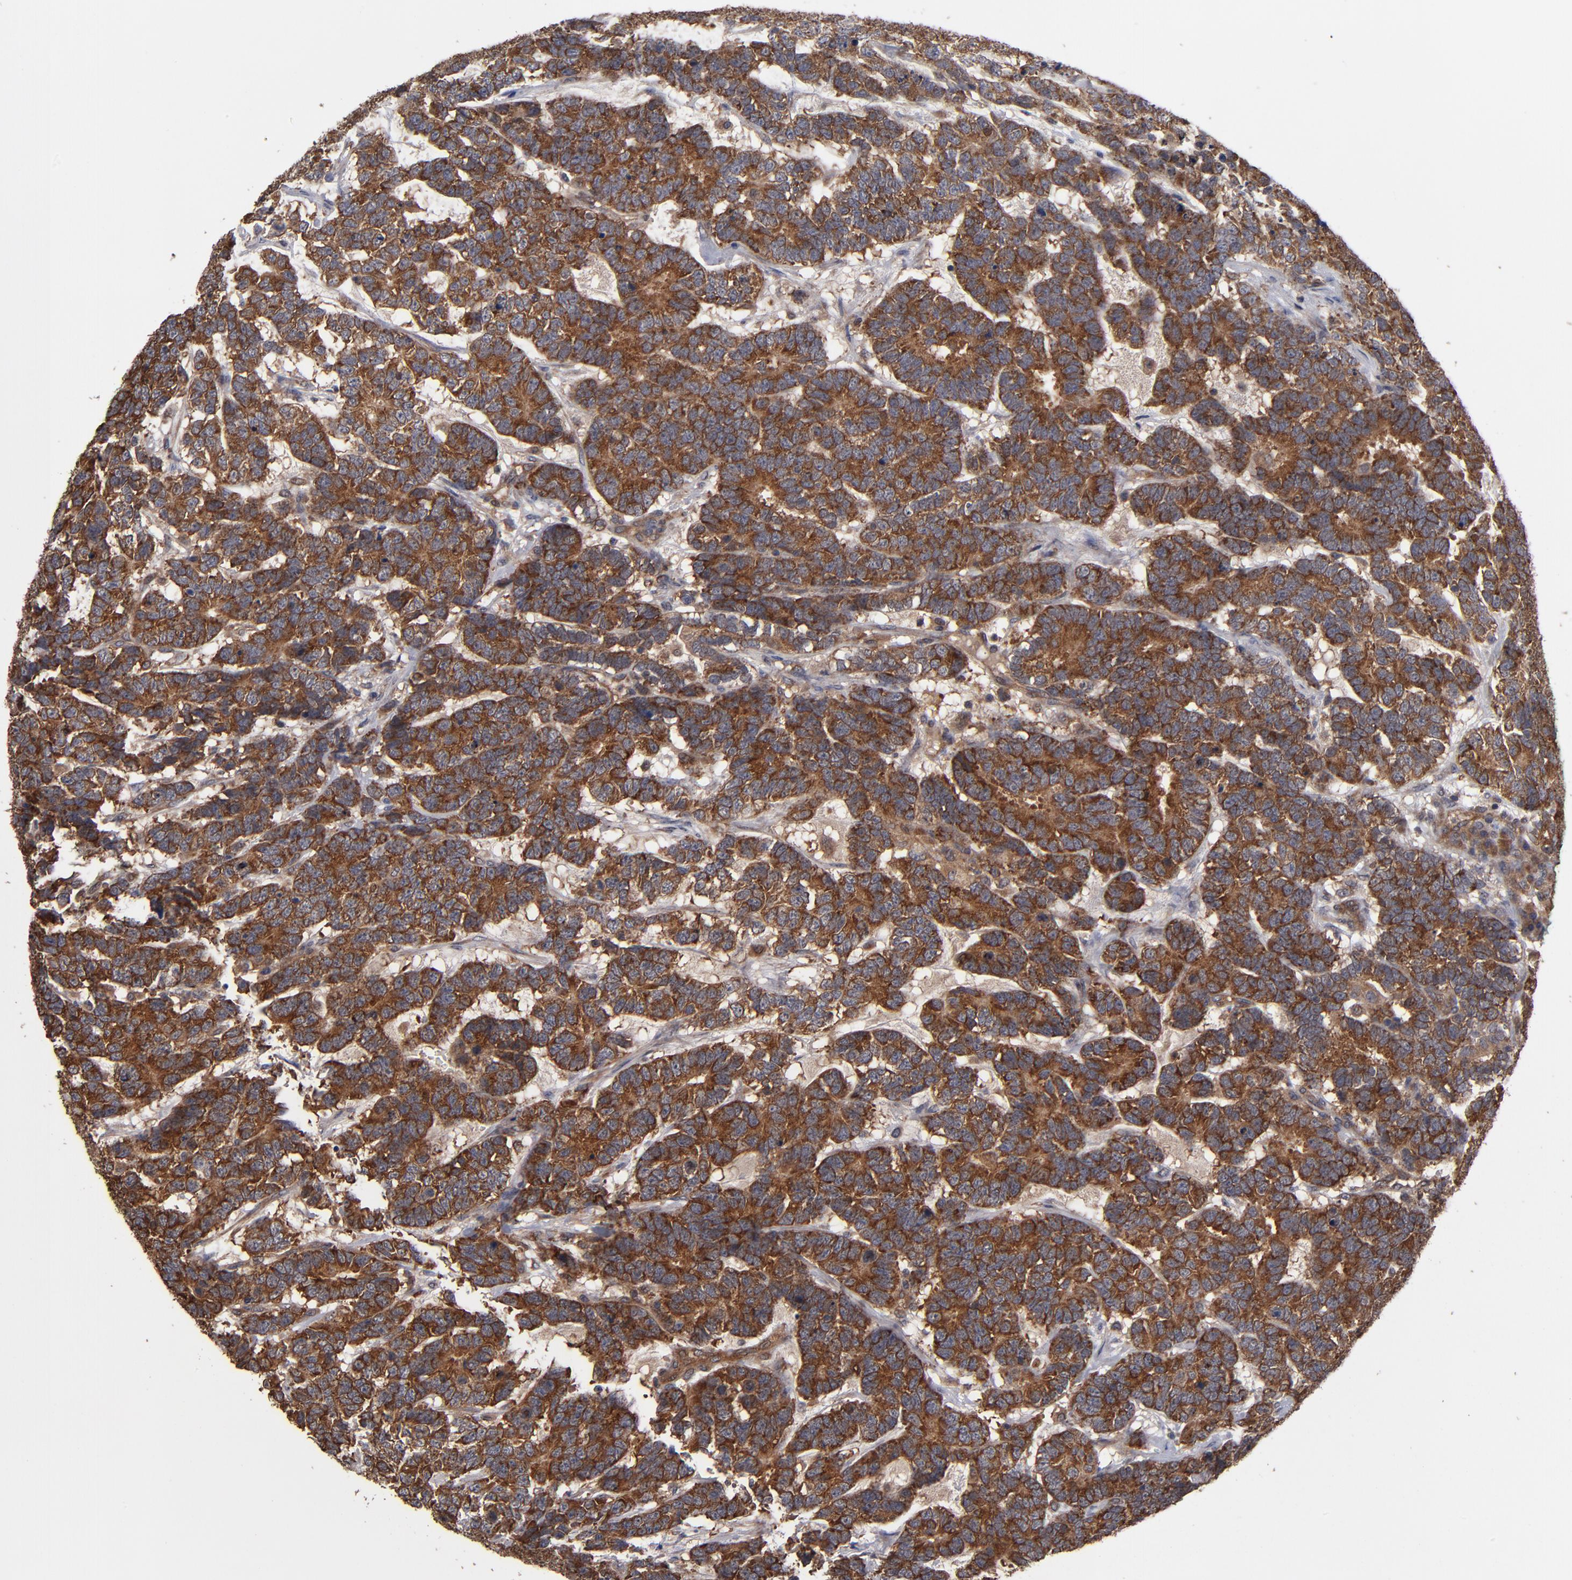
{"staining": {"intensity": "strong", "quantity": ">75%", "location": "cytoplasmic/membranous"}, "tissue": "testis cancer", "cell_type": "Tumor cells", "image_type": "cancer", "snomed": [{"axis": "morphology", "description": "Carcinoma, Embryonal, NOS"}, {"axis": "topography", "description": "Testis"}], "caption": "Immunohistochemistry (IHC) image of neoplastic tissue: testis embryonal carcinoma stained using IHC exhibits high levels of strong protein expression localized specifically in the cytoplasmic/membranous of tumor cells, appearing as a cytoplasmic/membranous brown color.", "gene": "BDKRB1", "patient": {"sex": "male", "age": 26}}